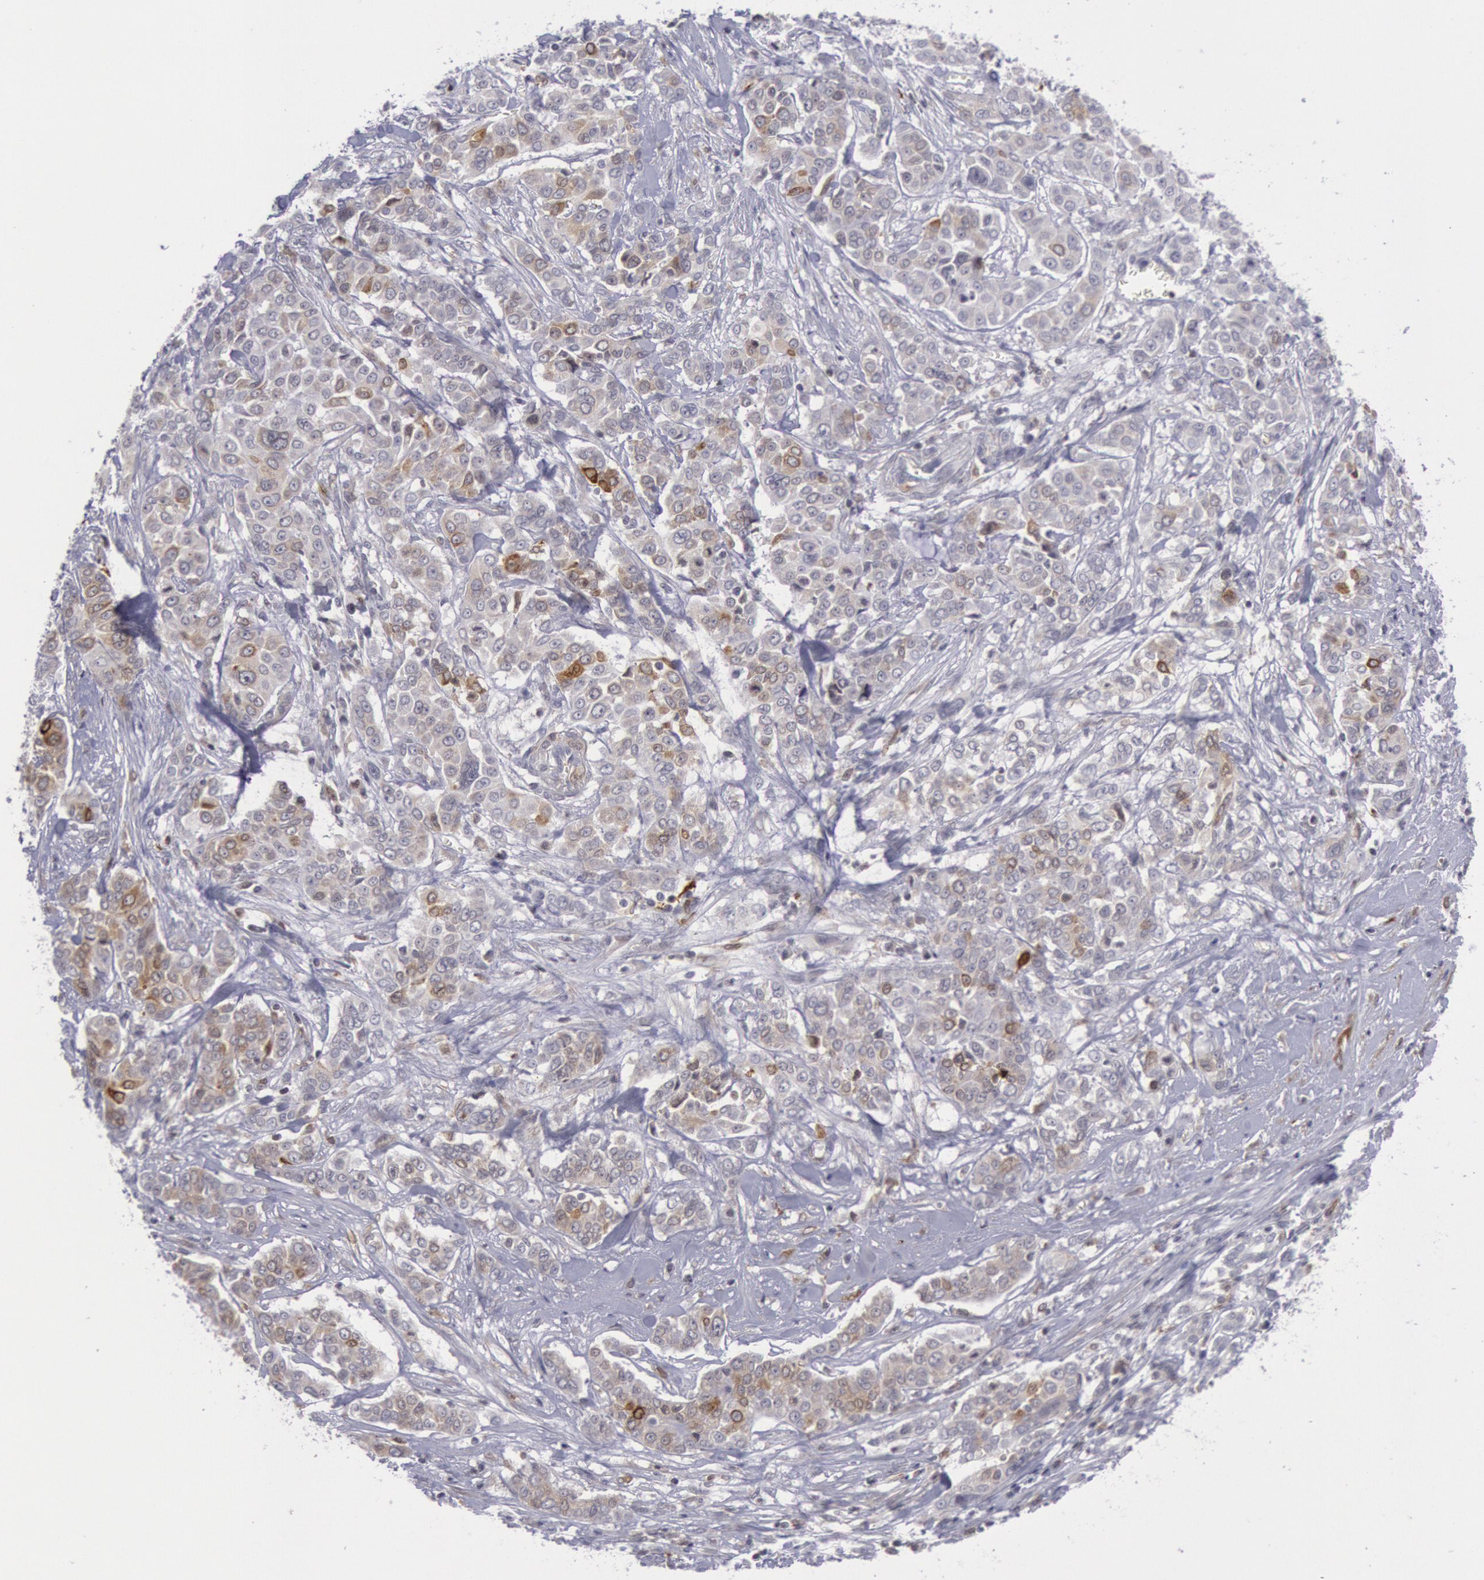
{"staining": {"intensity": "moderate", "quantity": "<25%", "location": "cytoplasmic/membranous"}, "tissue": "pancreatic cancer", "cell_type": "Tumor cells", "image_type": "cancer", "snomed": [{"axis": "morphology", "description": "Adenocarcinoma, NOS"}, {"axis": "topography", "description": "Pancreas"}], "caption": "A brown stain shows moderate cytoplasmic/membranous positivity of a protein in pancreatic cancer tumor cells. (Brightfield microscopy of DAB IHC at high magnification).", "gene": "PTGS2", "patient": {"sex": "female", "age": 52}}